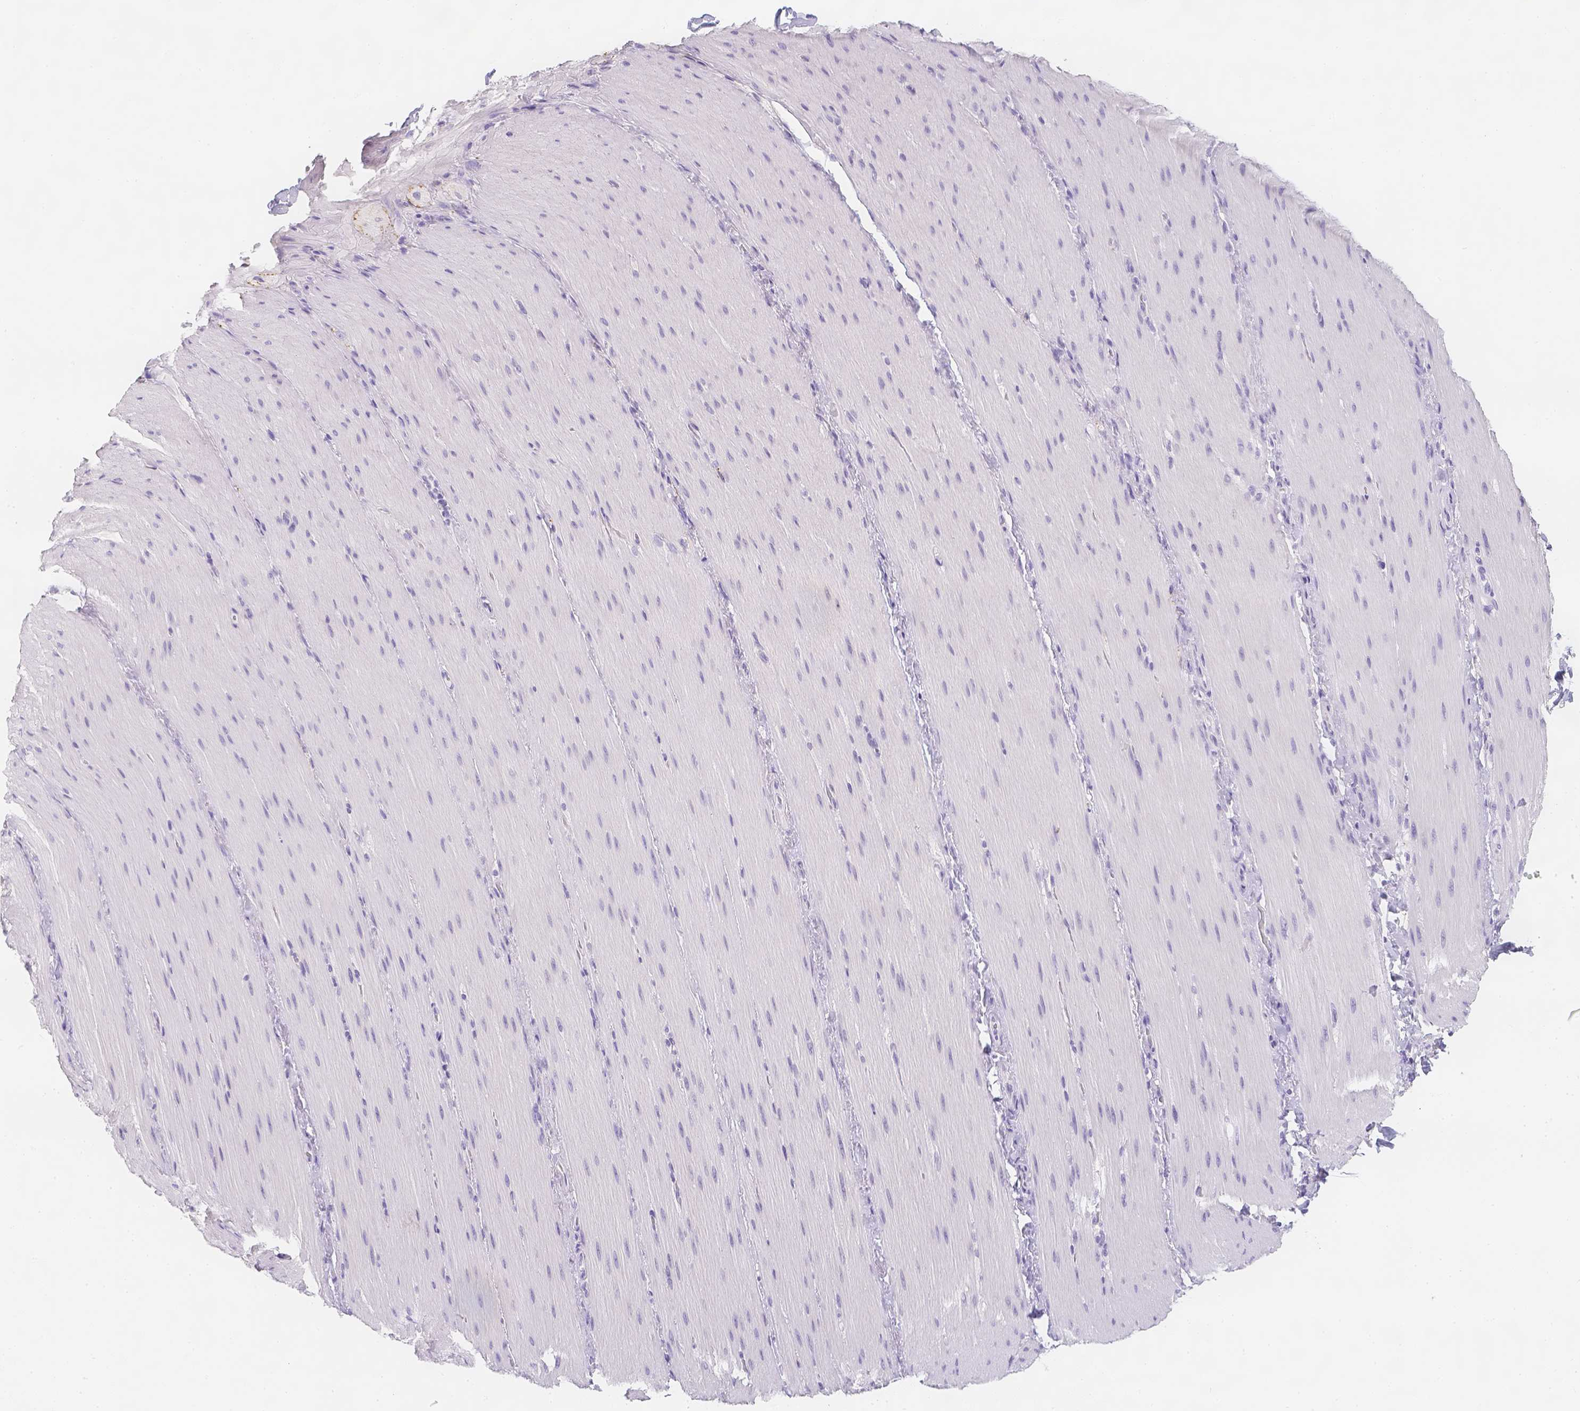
{"staining": {"intensity": "negative", "quantity": "none", "location": "none"}, "tissue": "smooth muscle", "cell_type": "Smooth muscle cells", "image_type": "normal", "snomed": [{"axis": "morphology", "description": "Normal tissue, NOS"}, {"axis": "topography", "description": "Smooth muscle"}, {"axis": "topography", "description": "Colon"}], "caption": "There is no significant staining in smooth muscle cells of smooth muscle. Nuclei are stained in blue.", "gene": "SLC18A1", "patient": {"sex": "male", "age": 73}}